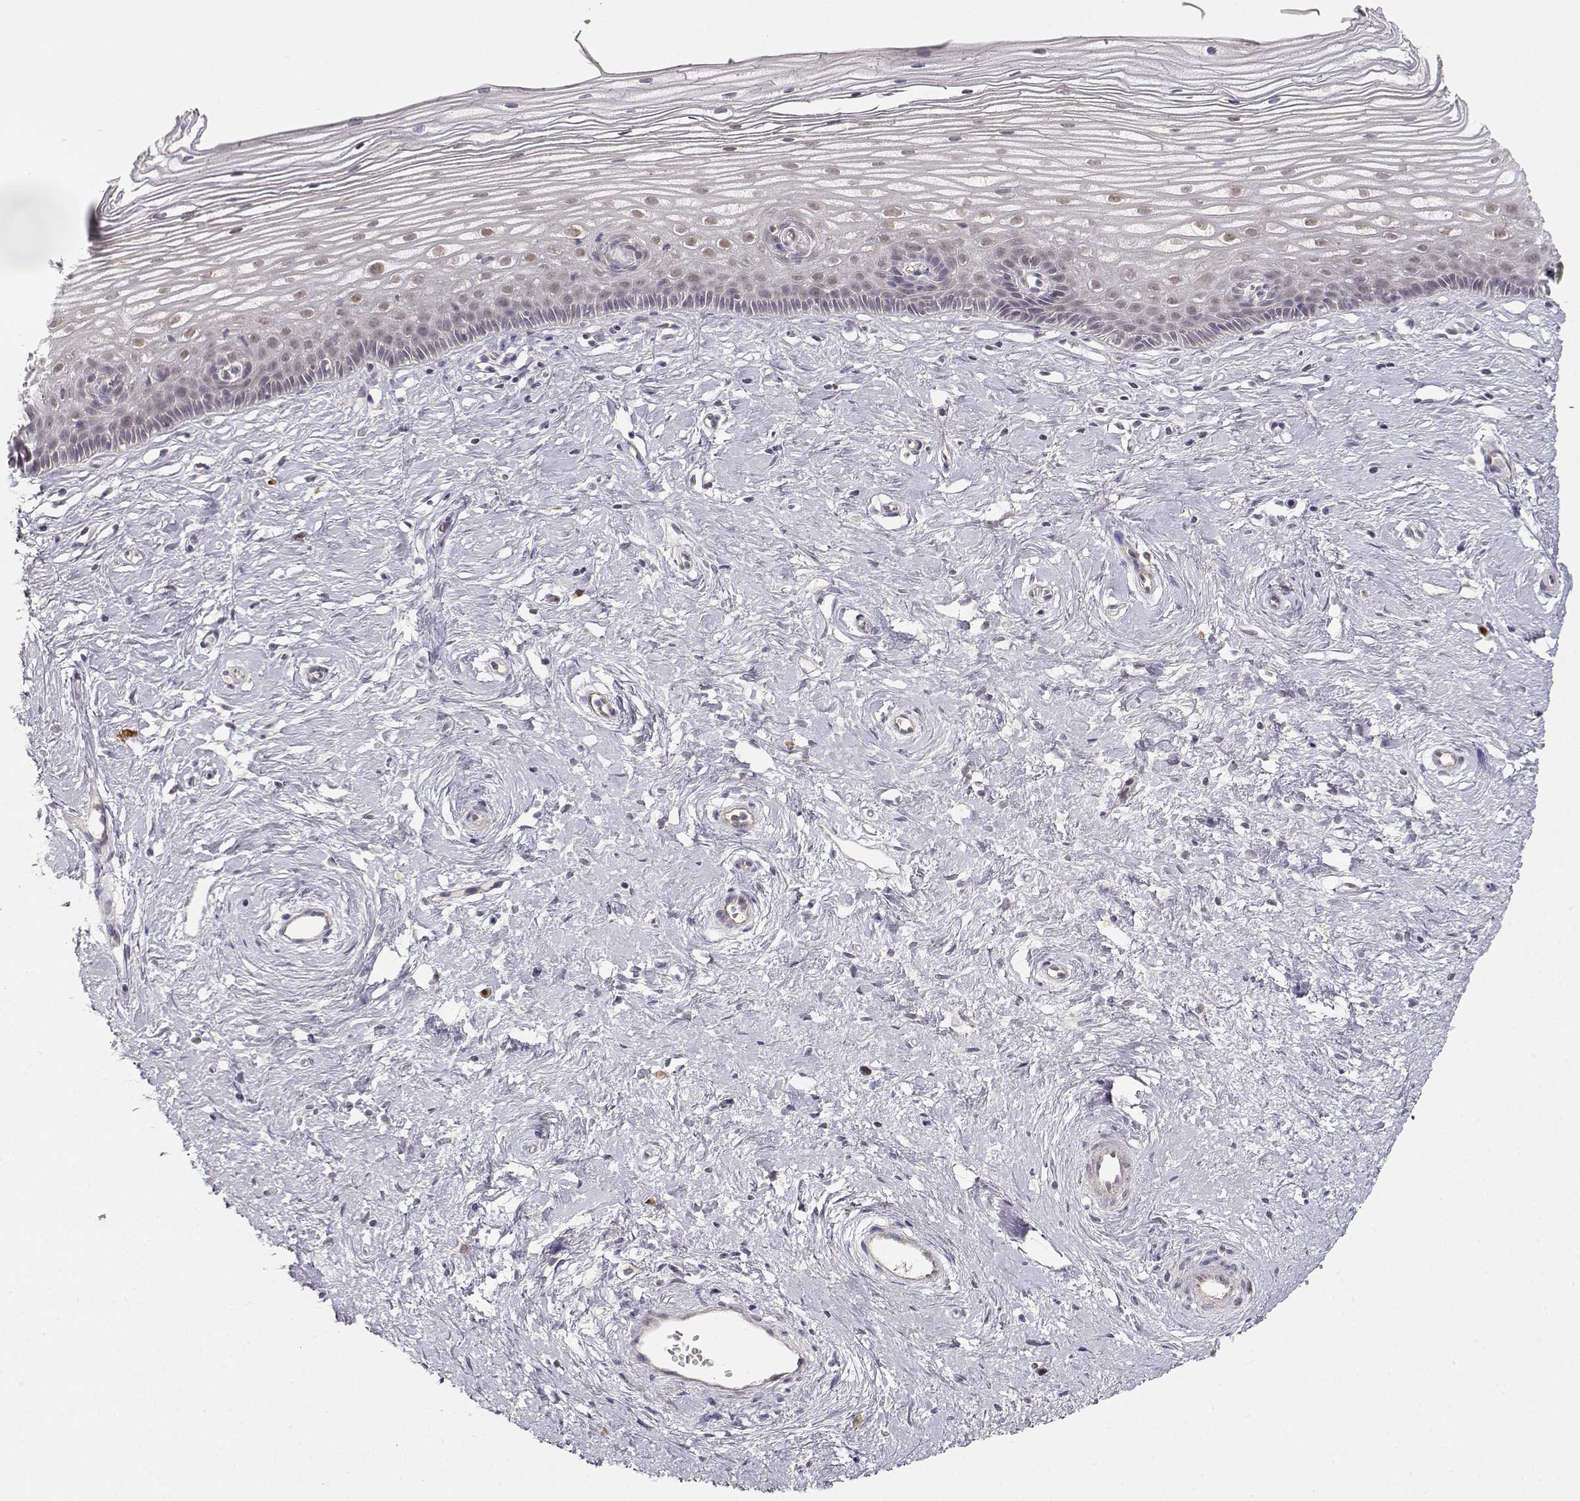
{"staining": {"intensity": "negative", "quantity": "none", "location": "none"}, "tissue": "cervix", "cell_type": "Glandular cells", "image_type": "normal", "snomed": [{"axis": "morphology", "description": "Normal tissue, NOS"}, {"axis": "topography", "description": "Cervix"}], "caption": "Glandular cells show no significant protein positivity in unremarkable cervix. Brightfield microscopy of immunohistochemistry stained with DAB (3,3'-diaminobenzidine) (brown) and hematoxylin (blue), captured at high magnification.", "gene": "EAF2", "patient": {"sex": "female", "age": 40}}